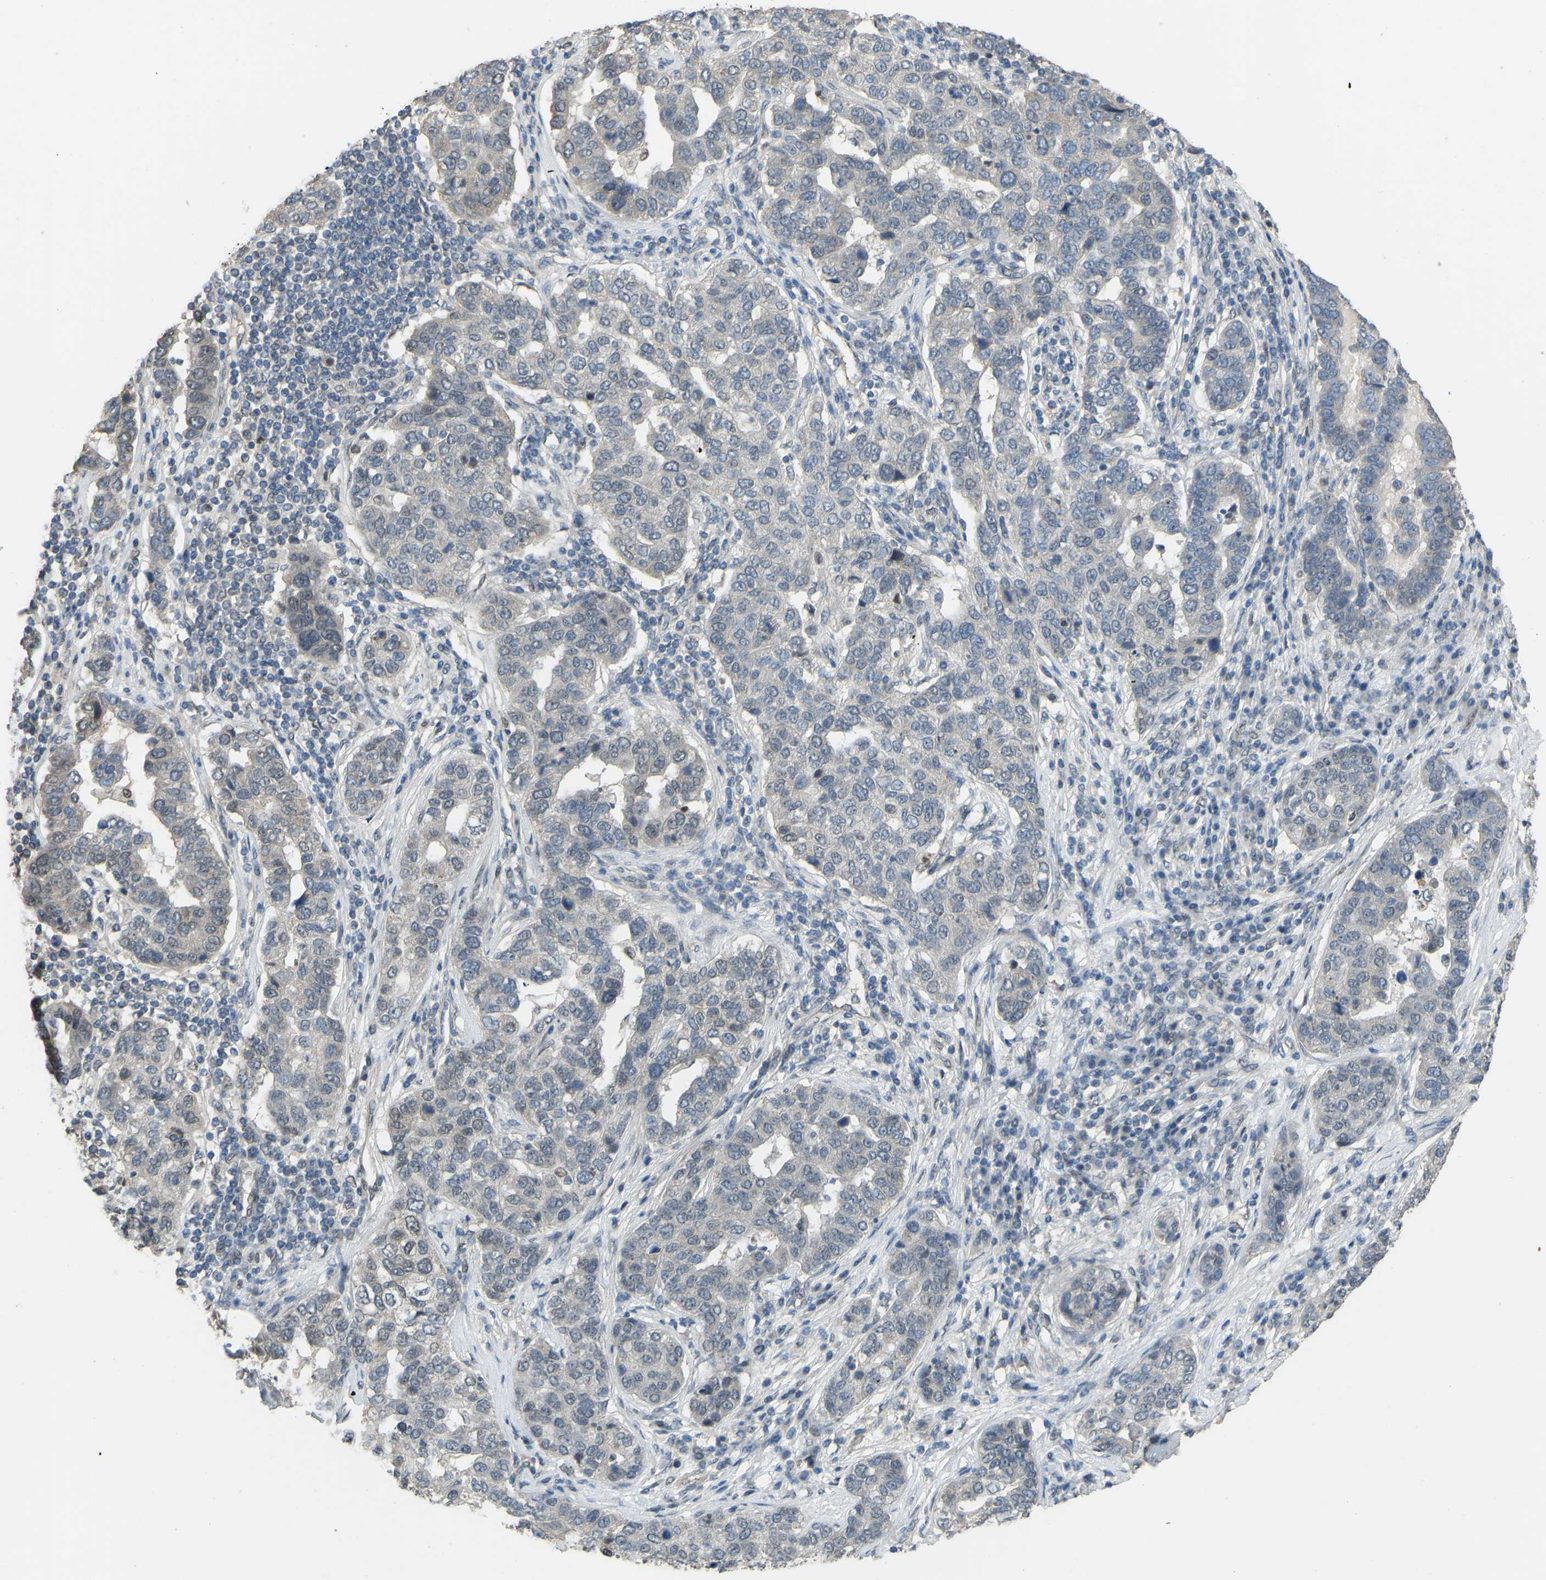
{"staining": {"intensity": "negative", "quantity": "none", "location": "none"}, "tissue": "pancreatic cancer", "cell_type": "Tumor cells", "image_type": "cancer", "snomed": [{"axis": "morphology", "description": "Adenocarcinoma, NOS"}, {"axis": "topography", "description": "Pancreas"}], "caption": "Immunohistochemistry histopathology image of neoplastic tissue: human pancreatic cancer (adenocarcinoma) stained with DAB (3,3'-diaminobenzidine) exhibits no significant protein staining in tumor cells. (DAB IHC with hematoxylin counter stain).", "gene": "KPNA6", "patient": {"sex": "female", "age": 61}}